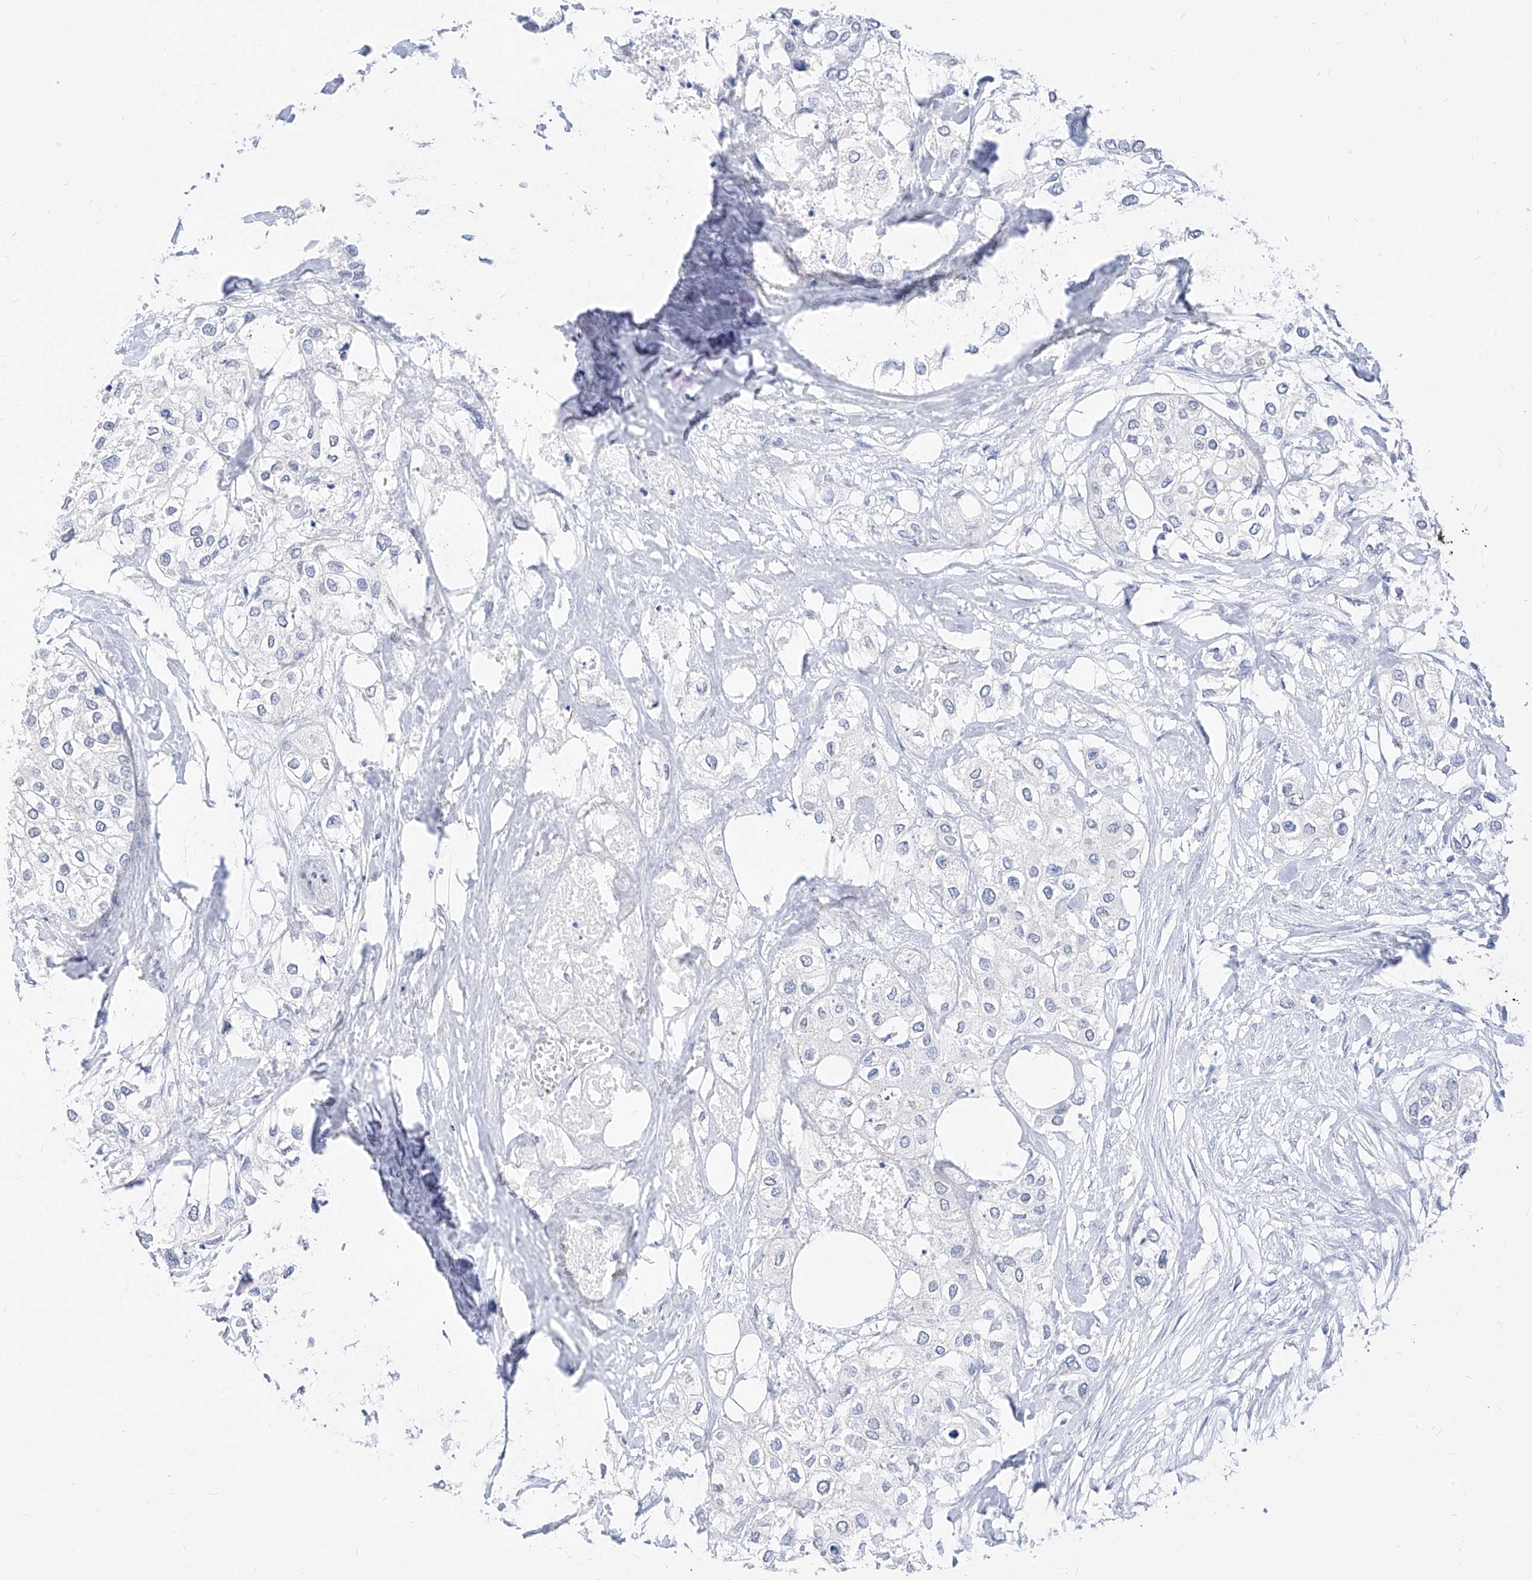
{"staining": {"intensity": "negative", "quantity": "none", "location": "none"}, "tissue": "urothelial cancer", "cell_type": "Tumor cells", "image_type": "cancer", "snomed": [{"axis": "morphology", "description": "Urothelial carcinoma, High grade"}, {"axis": "topography", "description": "Urinary bladder"}], "caption": "Immunohistochemistry (IHC) of human urothelial cancer displays no positivity in tumor cells.", "gene": "ZZEF1", "patient": {"sex": "male", "age": 64}}